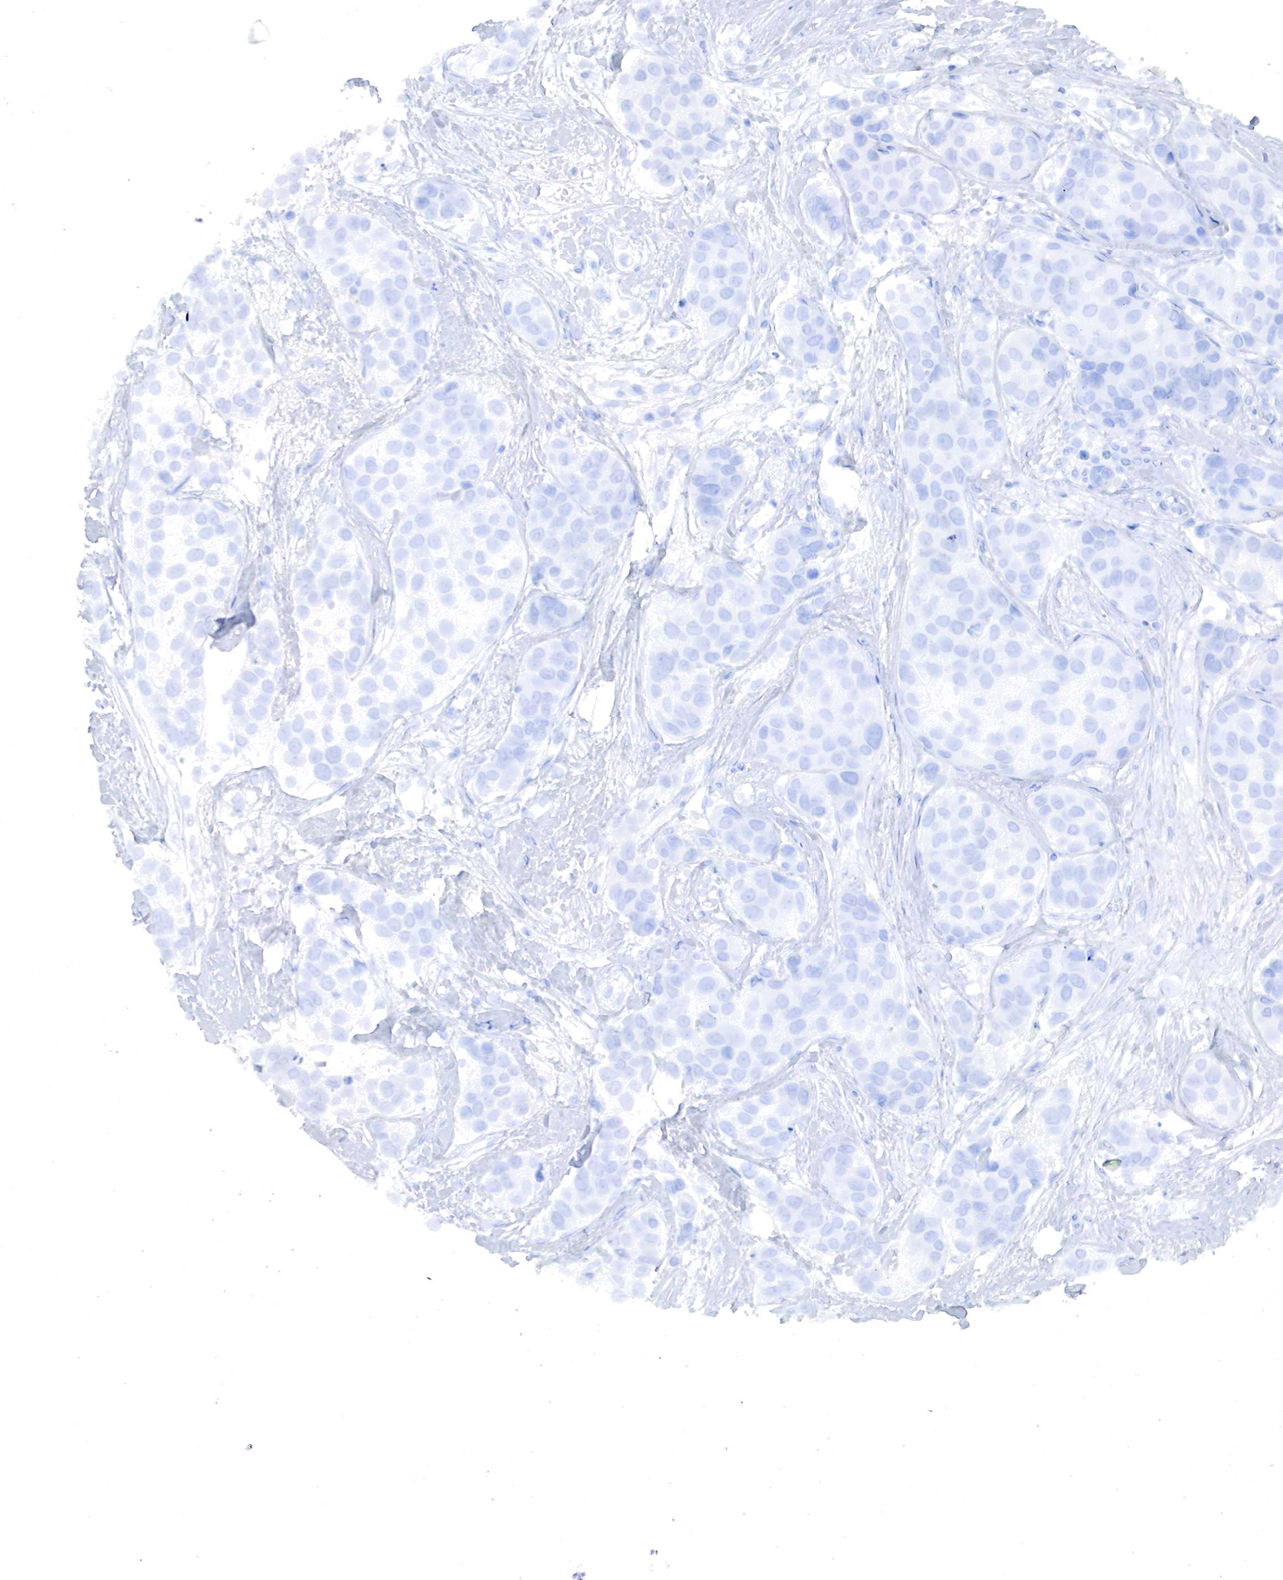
{"staining": {"intensity": "negative", "quantity": "none", "location": "none"}, "tissue": "breast cancer", "cell_type": "Tumor cells", "image_type": "cancer", "snomed": [{"axis": "morphology", "description": "Duct carcinoma"}, {"axis": "topography", "description": "Breast"}], "caption": "Immunohistochemistry of breast cancer demonstrates no positivity in tumor cells.", "gene": "OTC", "patient": {"sex": "female", "age": 68}}